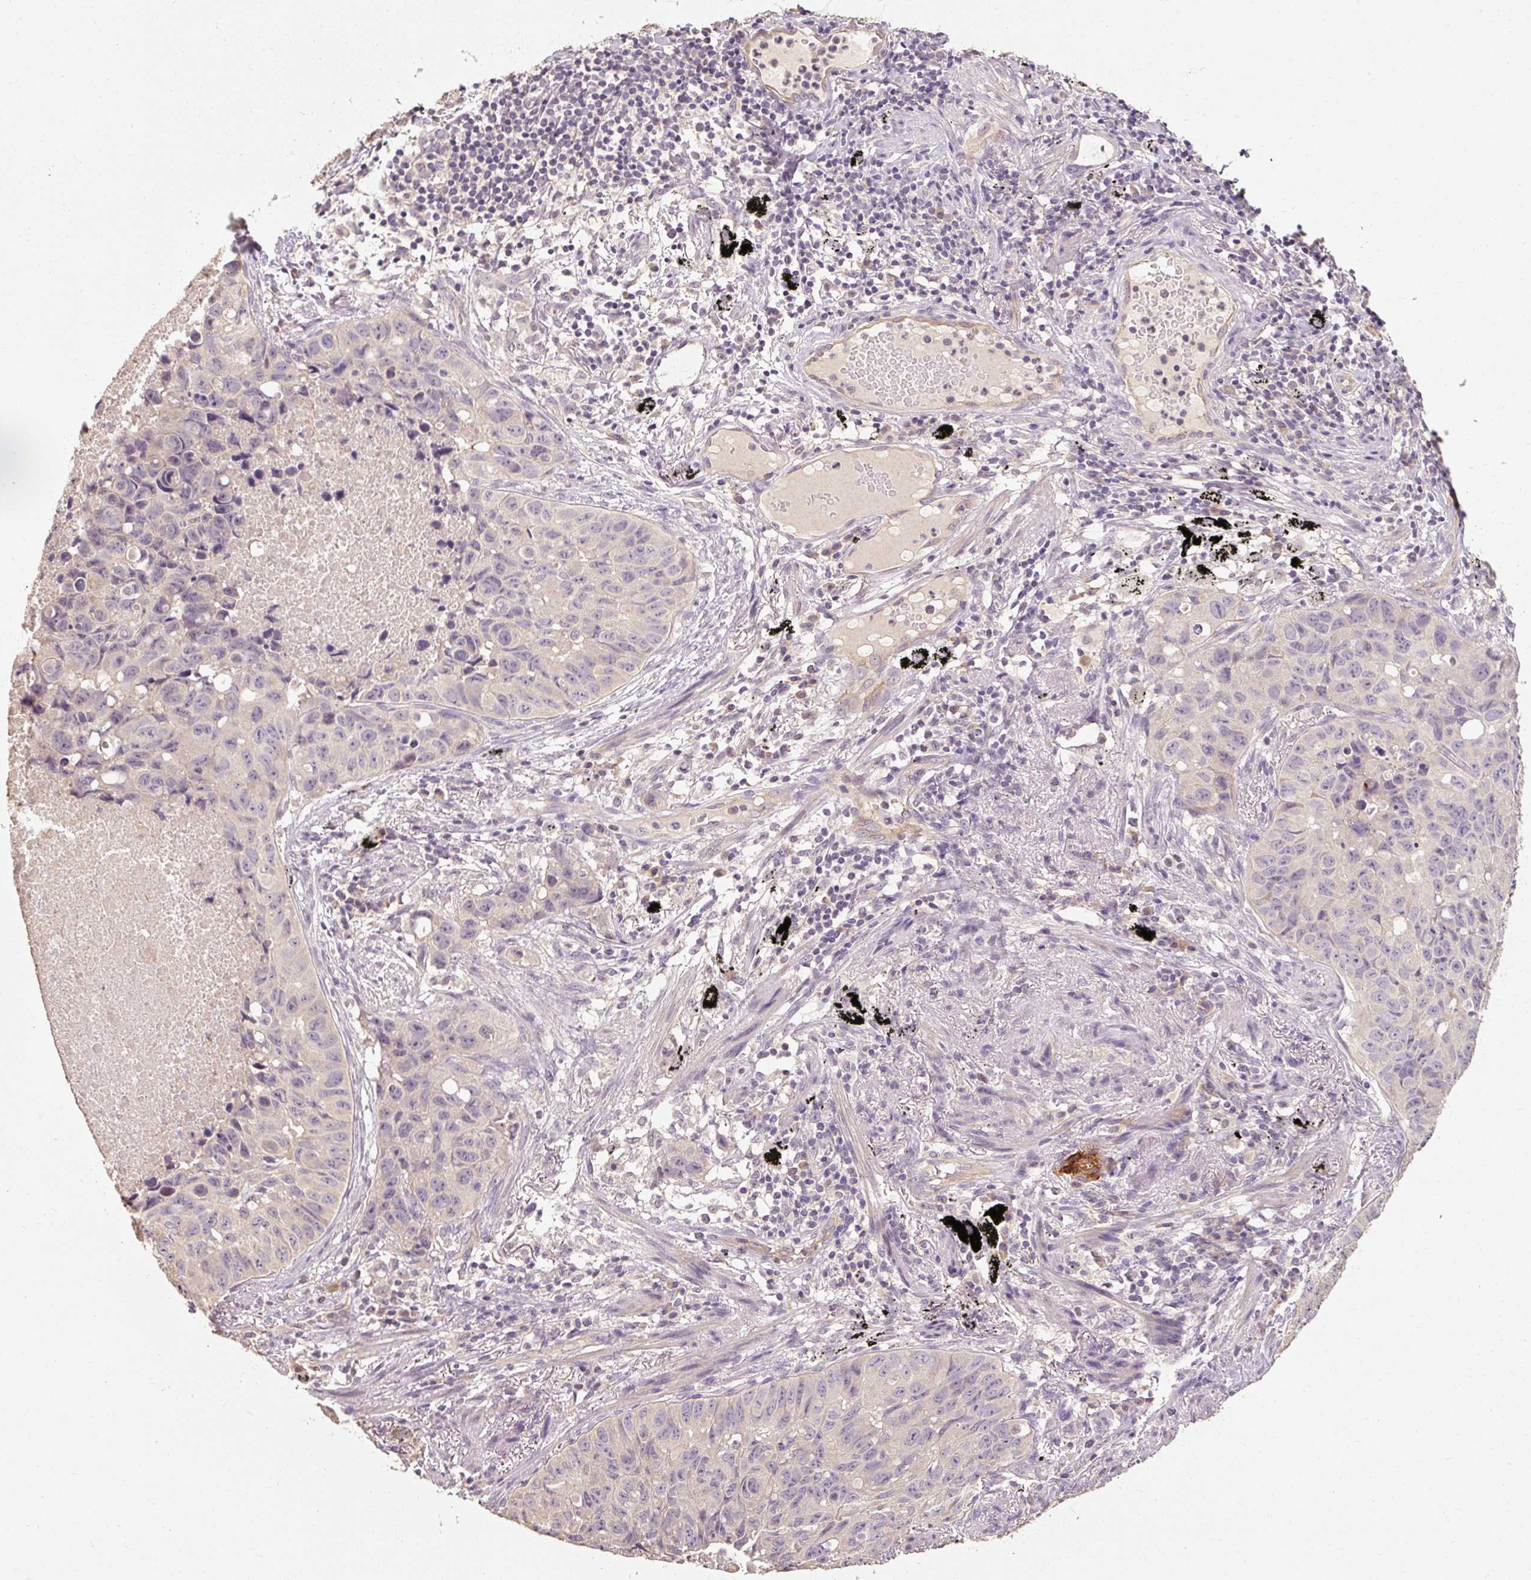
{"staining": {"intensity": "negative", "quantity": "none", "location": "none"}, "tissue": "lung cancer", "cell_type": "Tumor cells", "image_type": "cancer", "snomed": [{"axis": "morphology", "description": "Squamous cell carcinoma, NOS"}, {"axis": "topography", "description": "Lung"}], "caption": "Immunohistochemistry of human lung cancer demonstrates no positivity in tumor cells.", "gene": "CFAP65", "patient": {"sex": "male", "age": 60}}